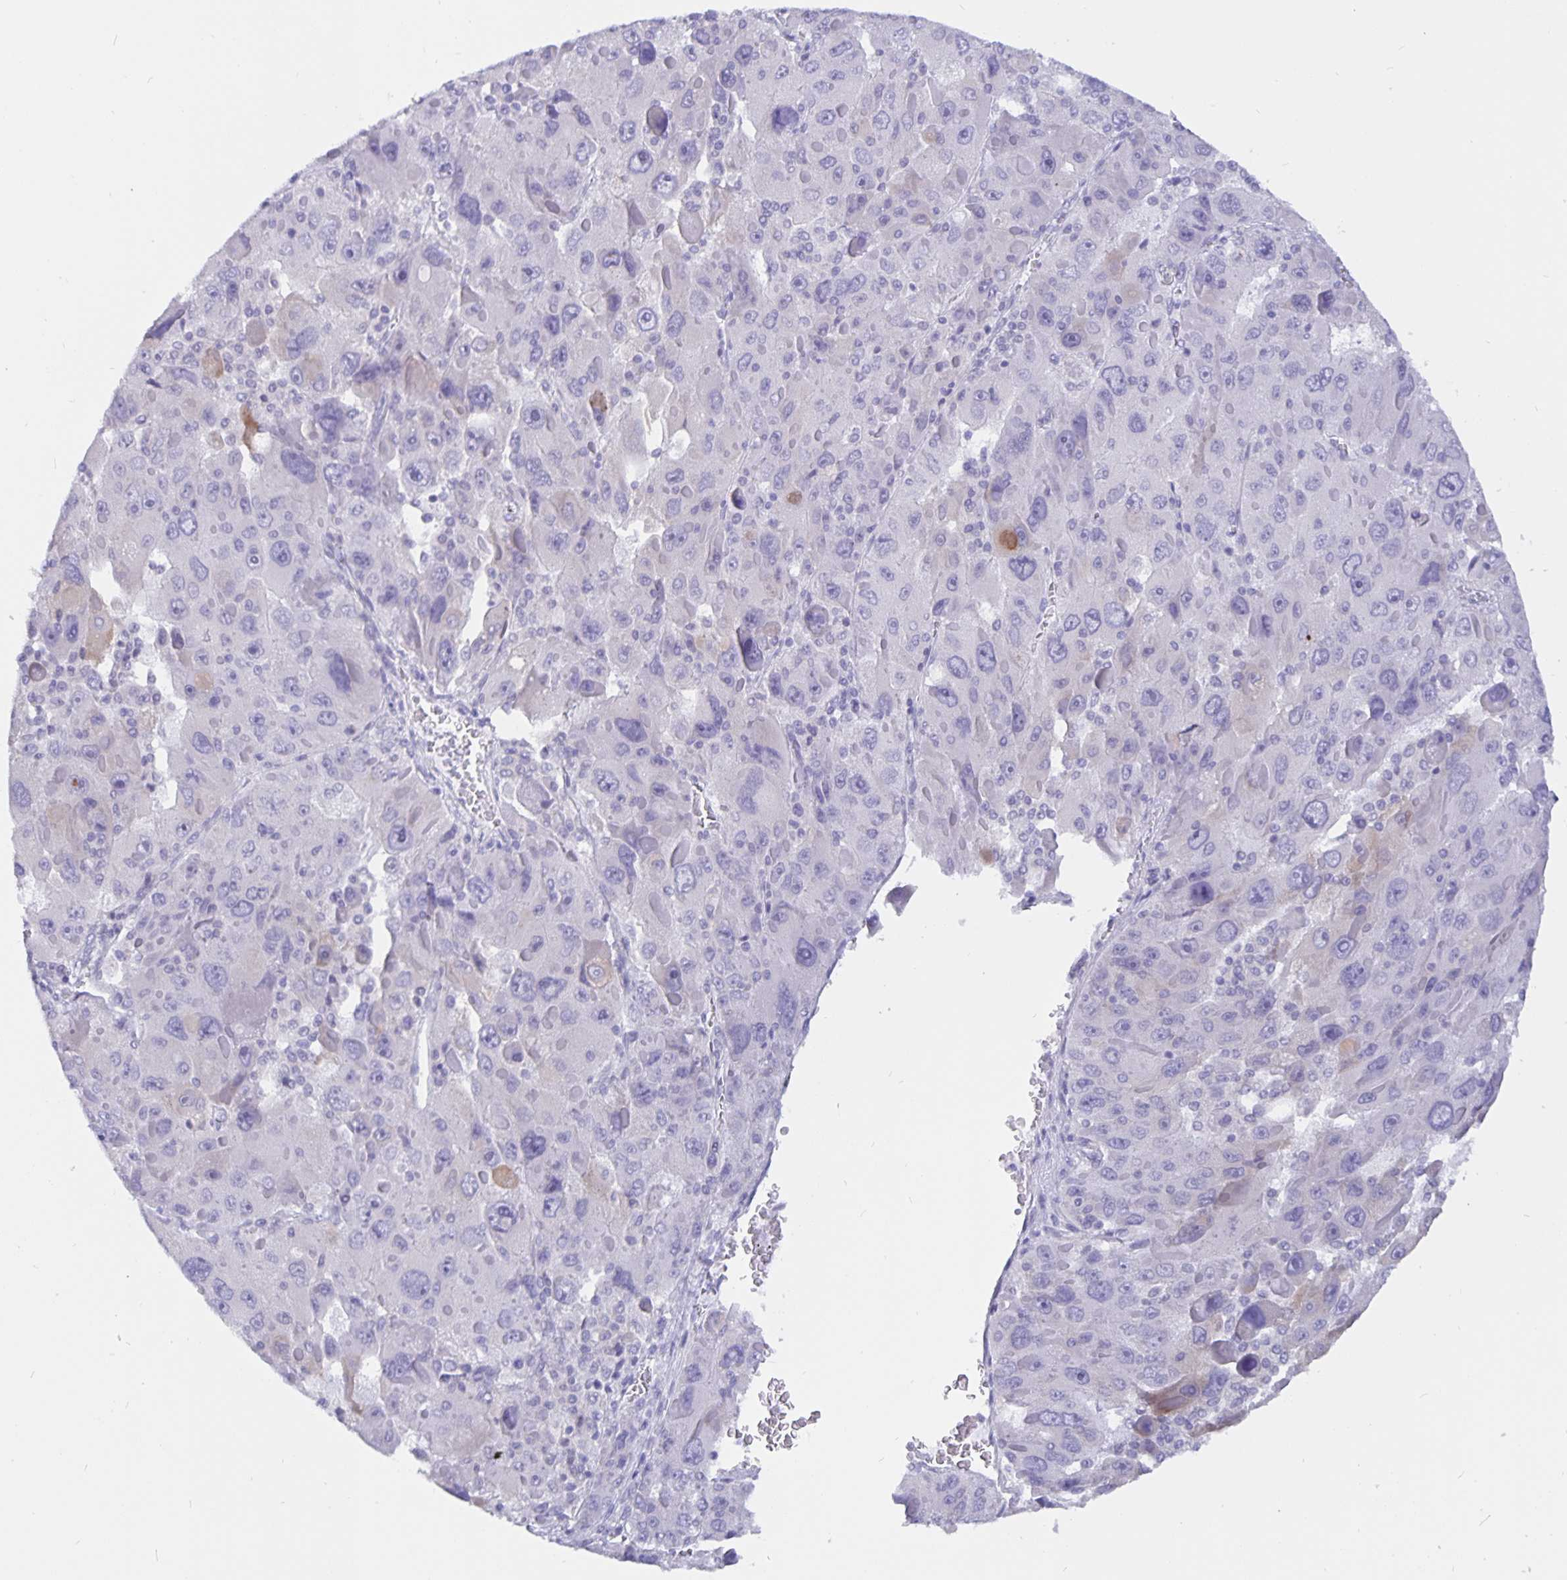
{"staining": {"intensity": "negative", "quantity": "none", "location": "none"}, "tissue": "liver cancer", "cell_type": "Tumor cells", "image_type": "cancer", "snomed": [{"axis": "morphology", "description": "Carcinoma, Hepatocellular, NOS"}, {"axis": "topography", "description": "Liver"}], "caption": "The IHC histopathology image has no significant positivity in tumor cells of liver cancer (hepatocellular carcinoma) tissue. (Stains: DAB (3,3'-diaminobenzidine) IHC with hematoxylin counter stain, Microscopy: brightfield microscopy at high magnification).", "gene": "ERMN", "patient": {"sex": "female", "age": 41}}